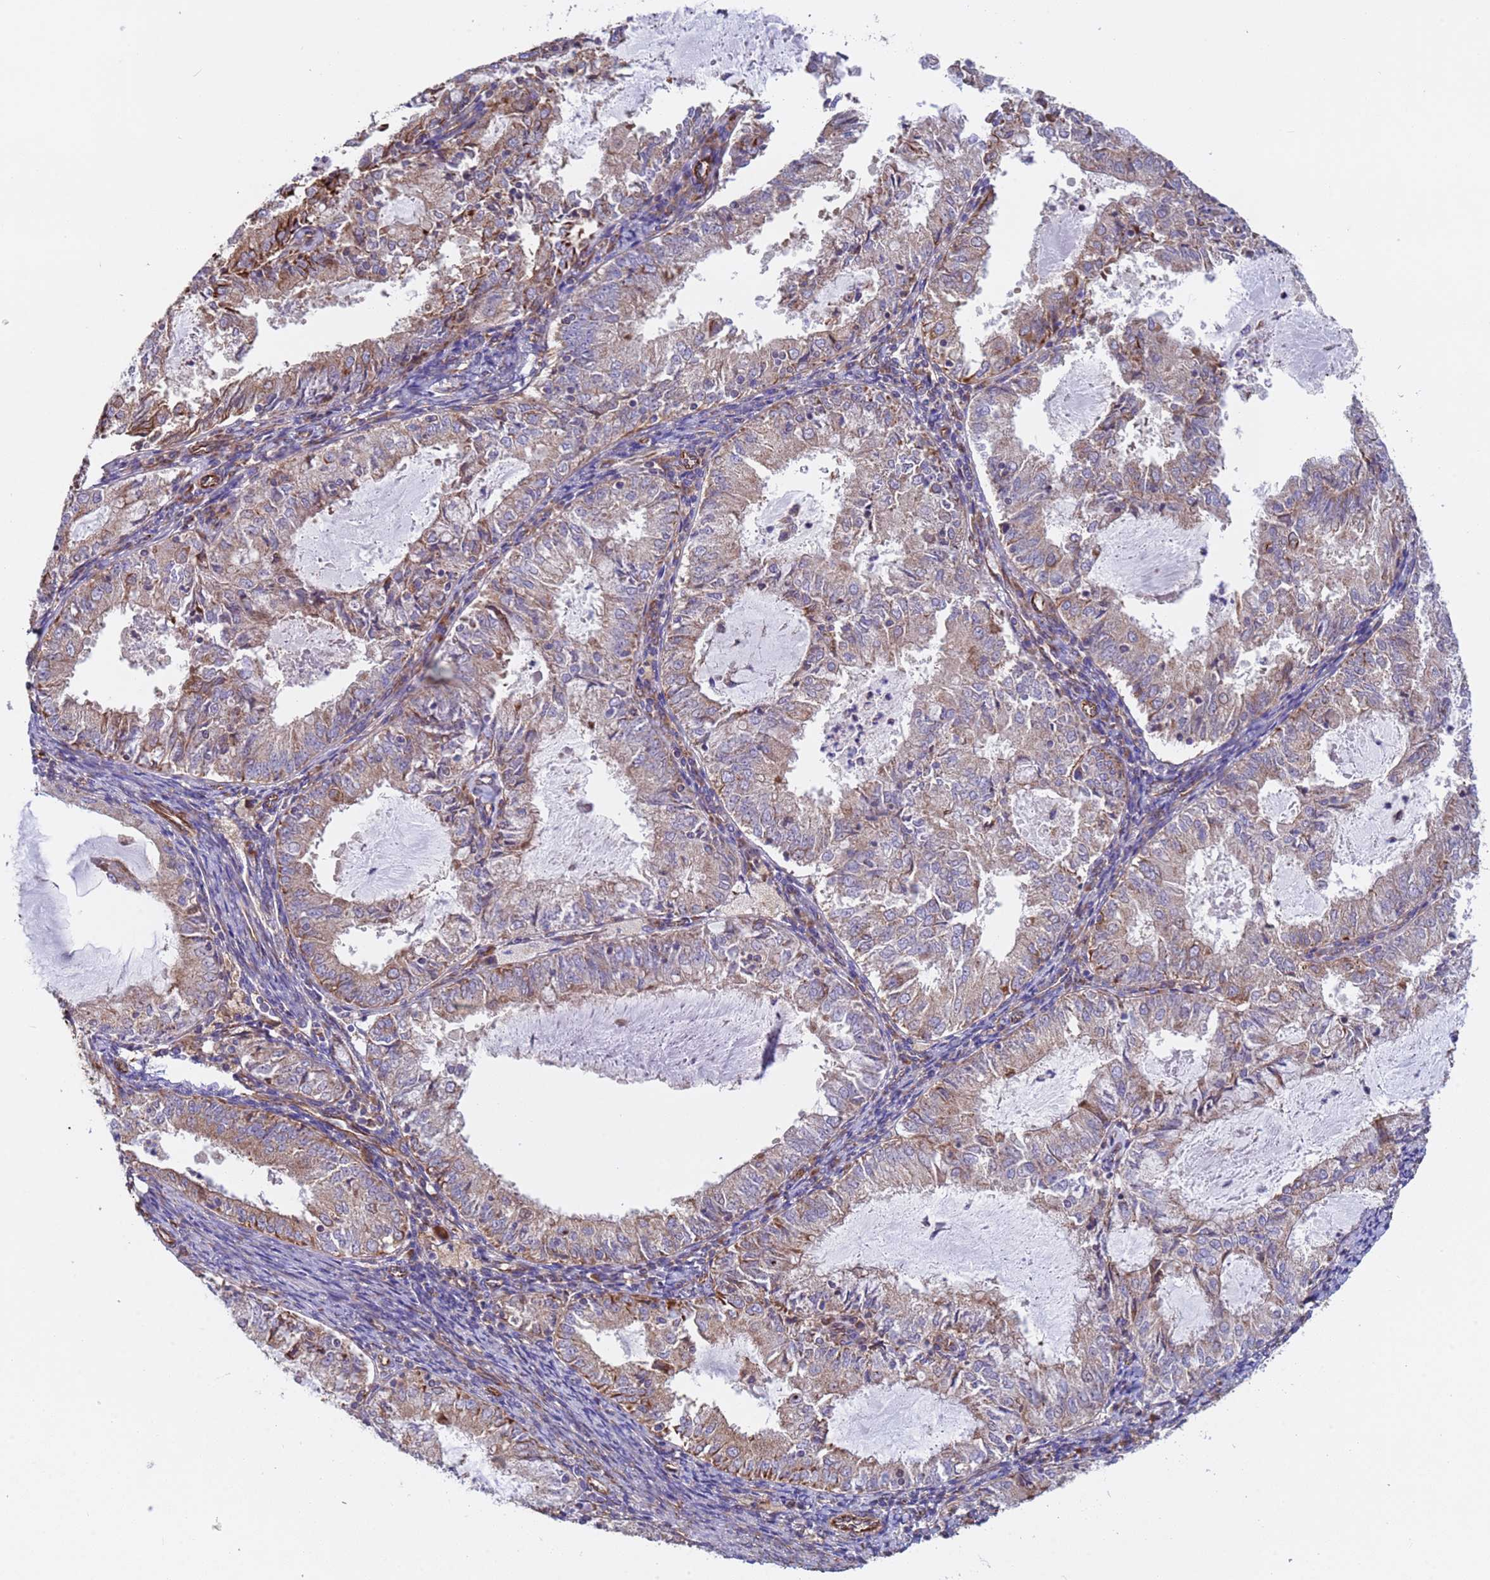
{"staining": {"intensity": "strong", "quantity": "<25%", "location": "cytoplasmic/membranous"}, "tissue": "endometrial cancer", "cell_type": "Tumor cells", "image_type": "cancer", "snomed": [{"axis": "morphology", "description": "Adenocarcinoma, NOS"}, {"axis": "topography", "description": "Endometrium"}], "caption": "Protein expression analysis of endometrial adenocarcinoma reveals strong cytoplasmic/membranous expression in about <25% of tumor cells.", "gene": "NUDT12", "patient": {"sex": "female", "age": 57}}